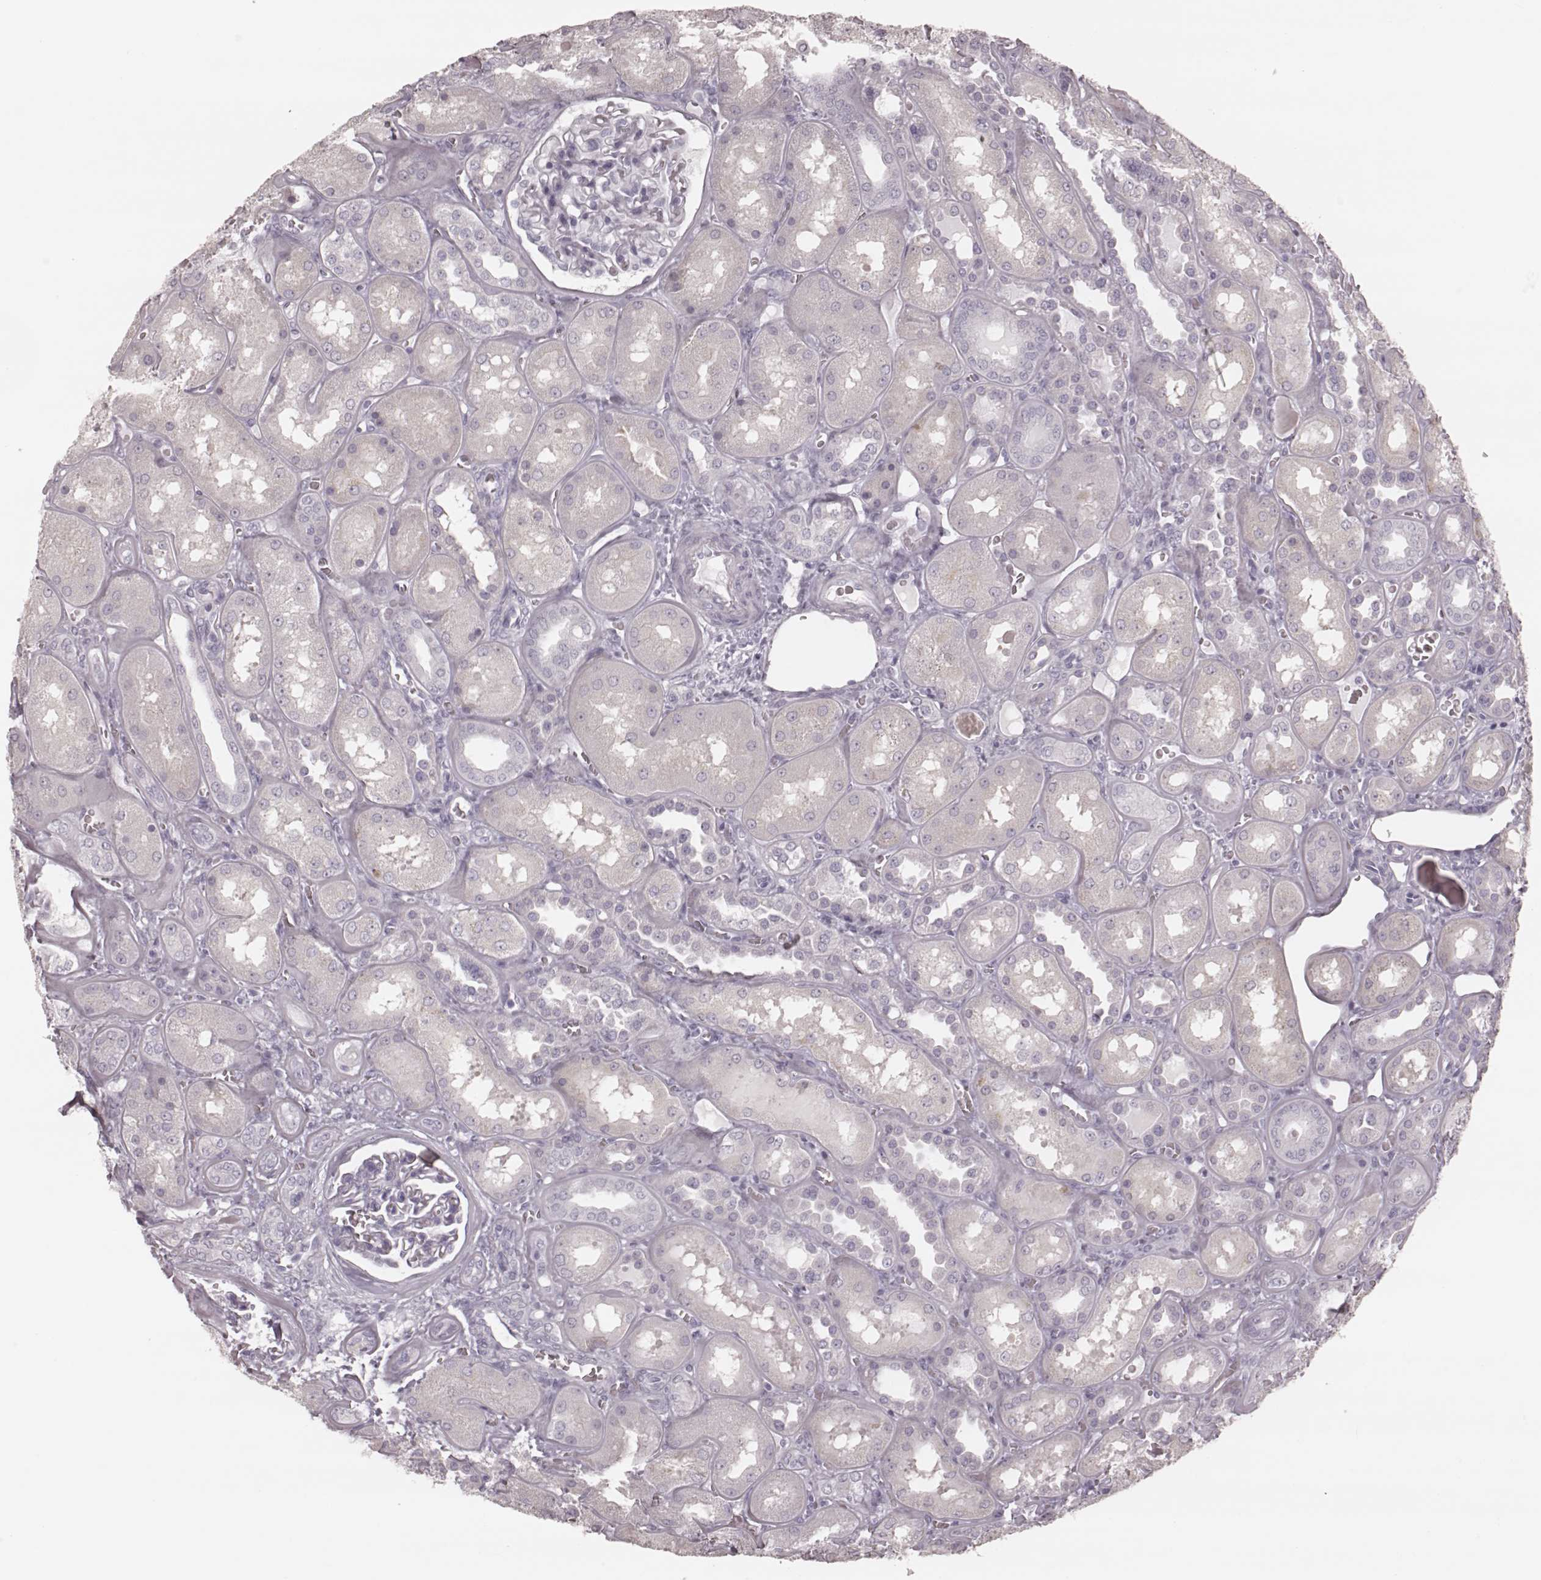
{"staining": {"intensity": "negative", "quantity": "none", "location": "none"}, "tissue": "kidney", "cell_type": "Cells in glomeruli", "image_type": "normal", "snomed": [{"axis": "morphology", "description": "Normal tissue, NOS"}, {"axis": "topography", "description": "Kidney"}], "caption": "The photomicrograph reveals no staining of cells in glomeruli in normal kidney.", "gene": "KRT74", "patient": {"sex": "male", "age": 73}}